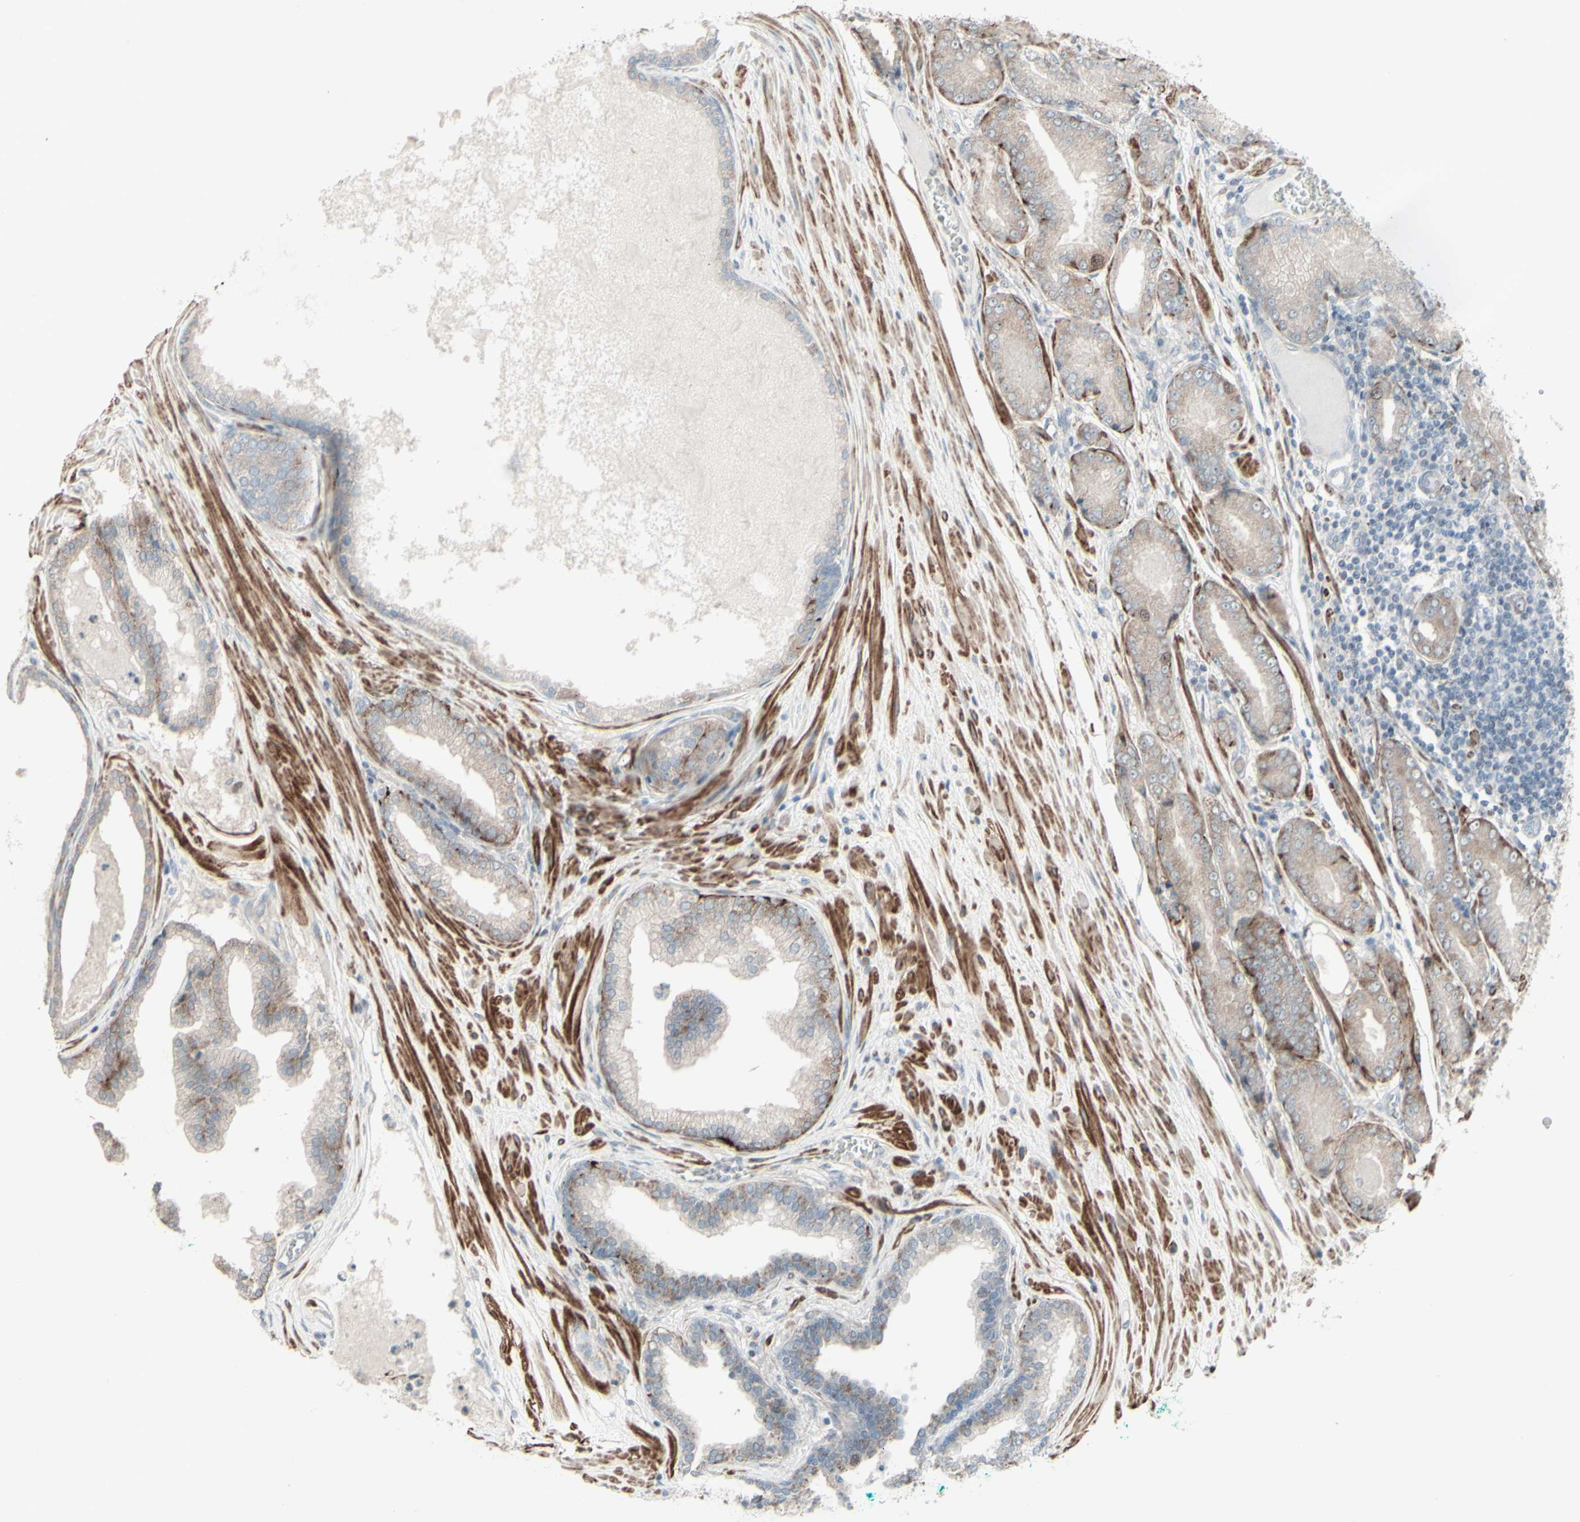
{"staining": {"intensity": "weak", "quantity": "25%-75%", "location": "cytoplasmic/membranous"}, "tissue": "prostate cancer", "cell_type": "Tumor cells", "image_type": "cancer", "snomed": [{"axis": "morphology", "description": "Adenocarcinoma, High grade"}, {"axis": "topography", "description": "Prostate"}], "caption": "Immunohistochemistry (IHC) photomicrograph of human adenocarcinoma (high-grade) (prostate) stained for a protein (brown), which reveals low levels of weak cytoplasmic/membranous positivity in approximately 25%-75% of tumor cells.", "gene": "GMNN", "patient": {"sex": "male", "age": 59}}